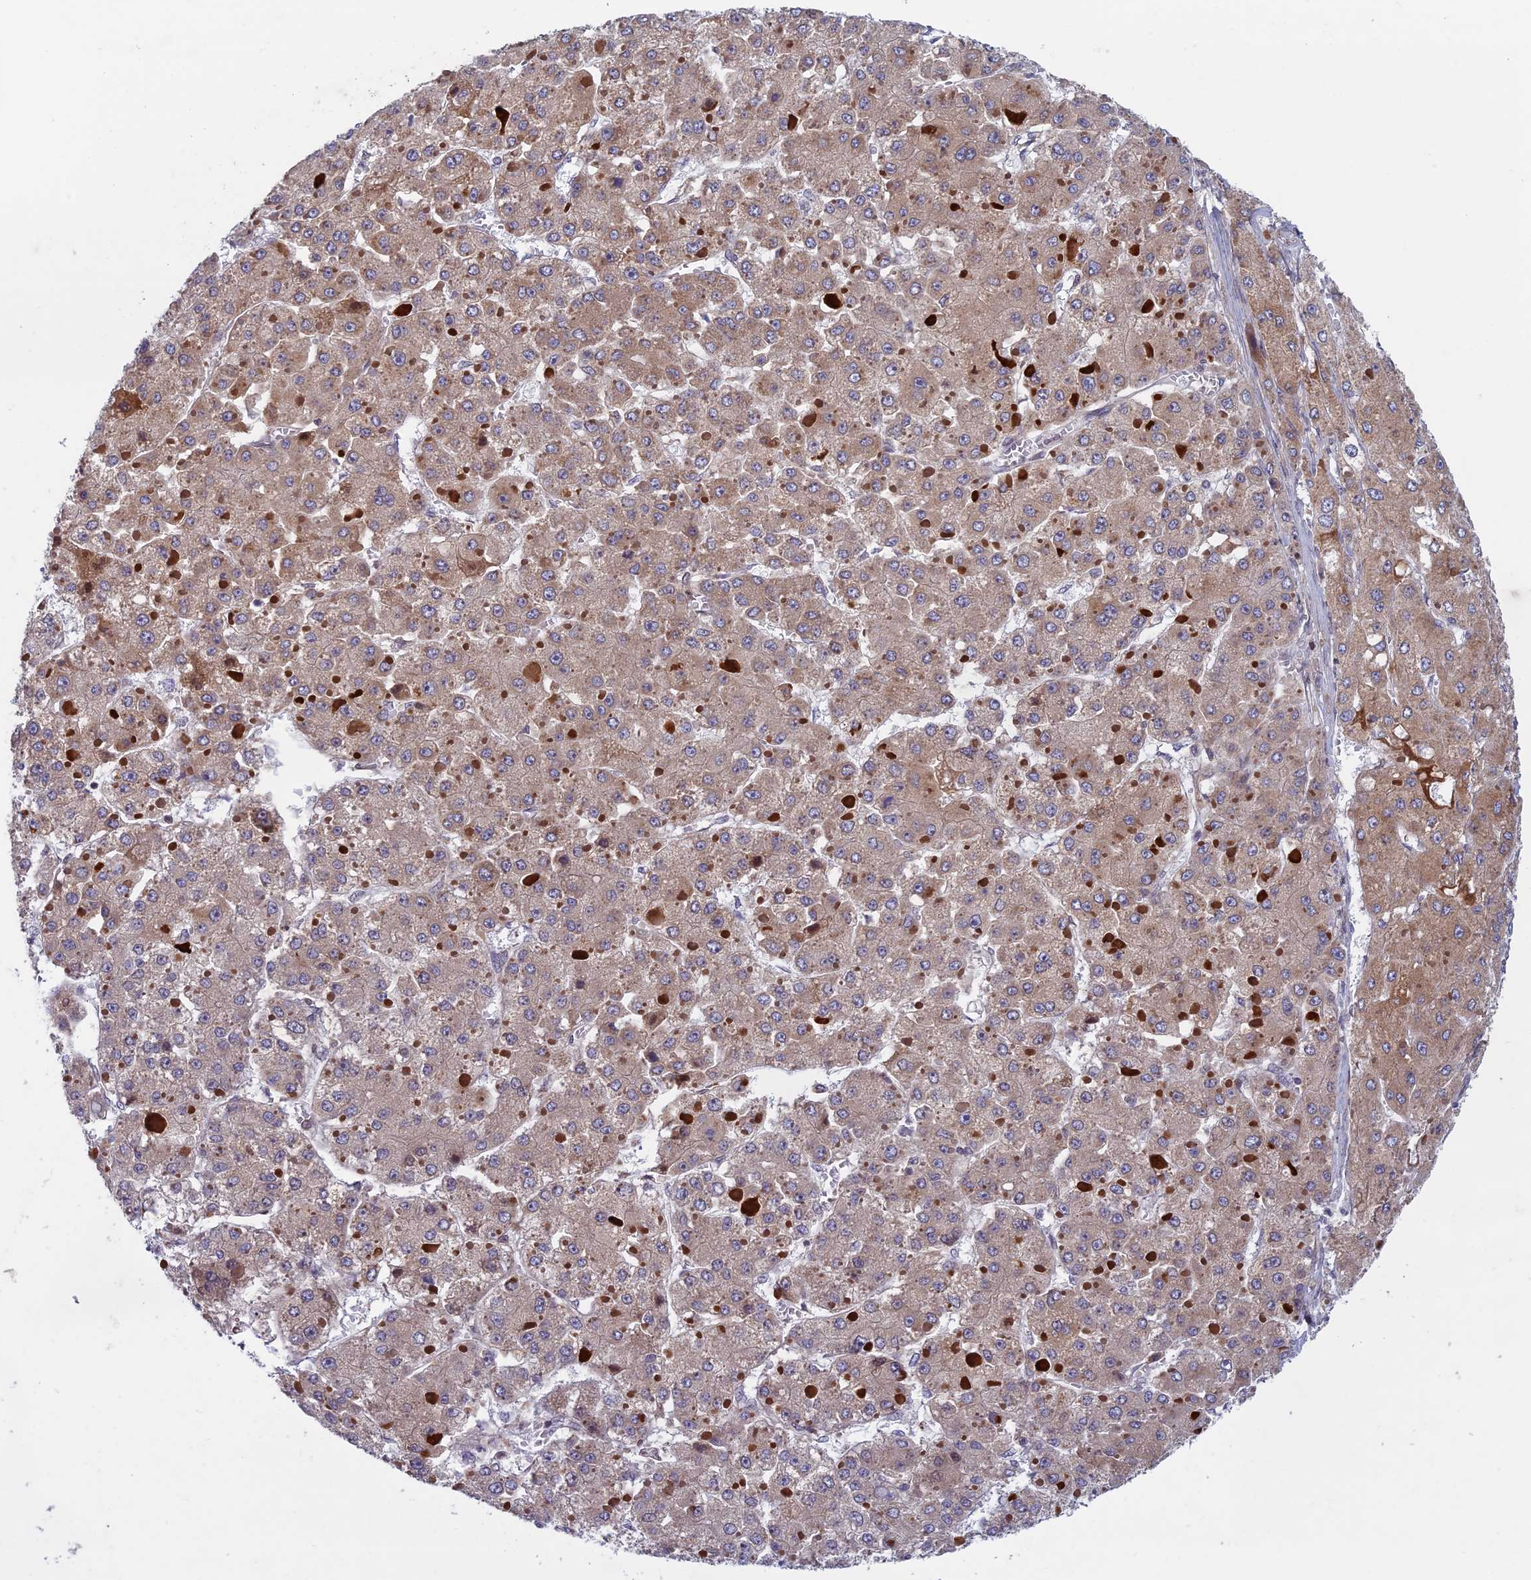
{"staining": {"intensity": "moderate", "quantity": "25%-75%", "location": "cytoplasmic/membranous"}, "tissue": "liver cancer", "cell_type": "Tumor cells", "image_type": "cancer", "snomed": [{"axis": "morphology", "description": "Carcinoma, Hepatocellular, NOS"}, {"axis": "topography", "description": "Liver"}], "caption": "Brown immunohistochemical staining in liver hepatocellular carcinoma displays moderate cytoplasmic/membranous staining in approximately 25%-75% of tumor cells.", "gene": "FADS1", "patient": {"sex": "female", "age": 73}}